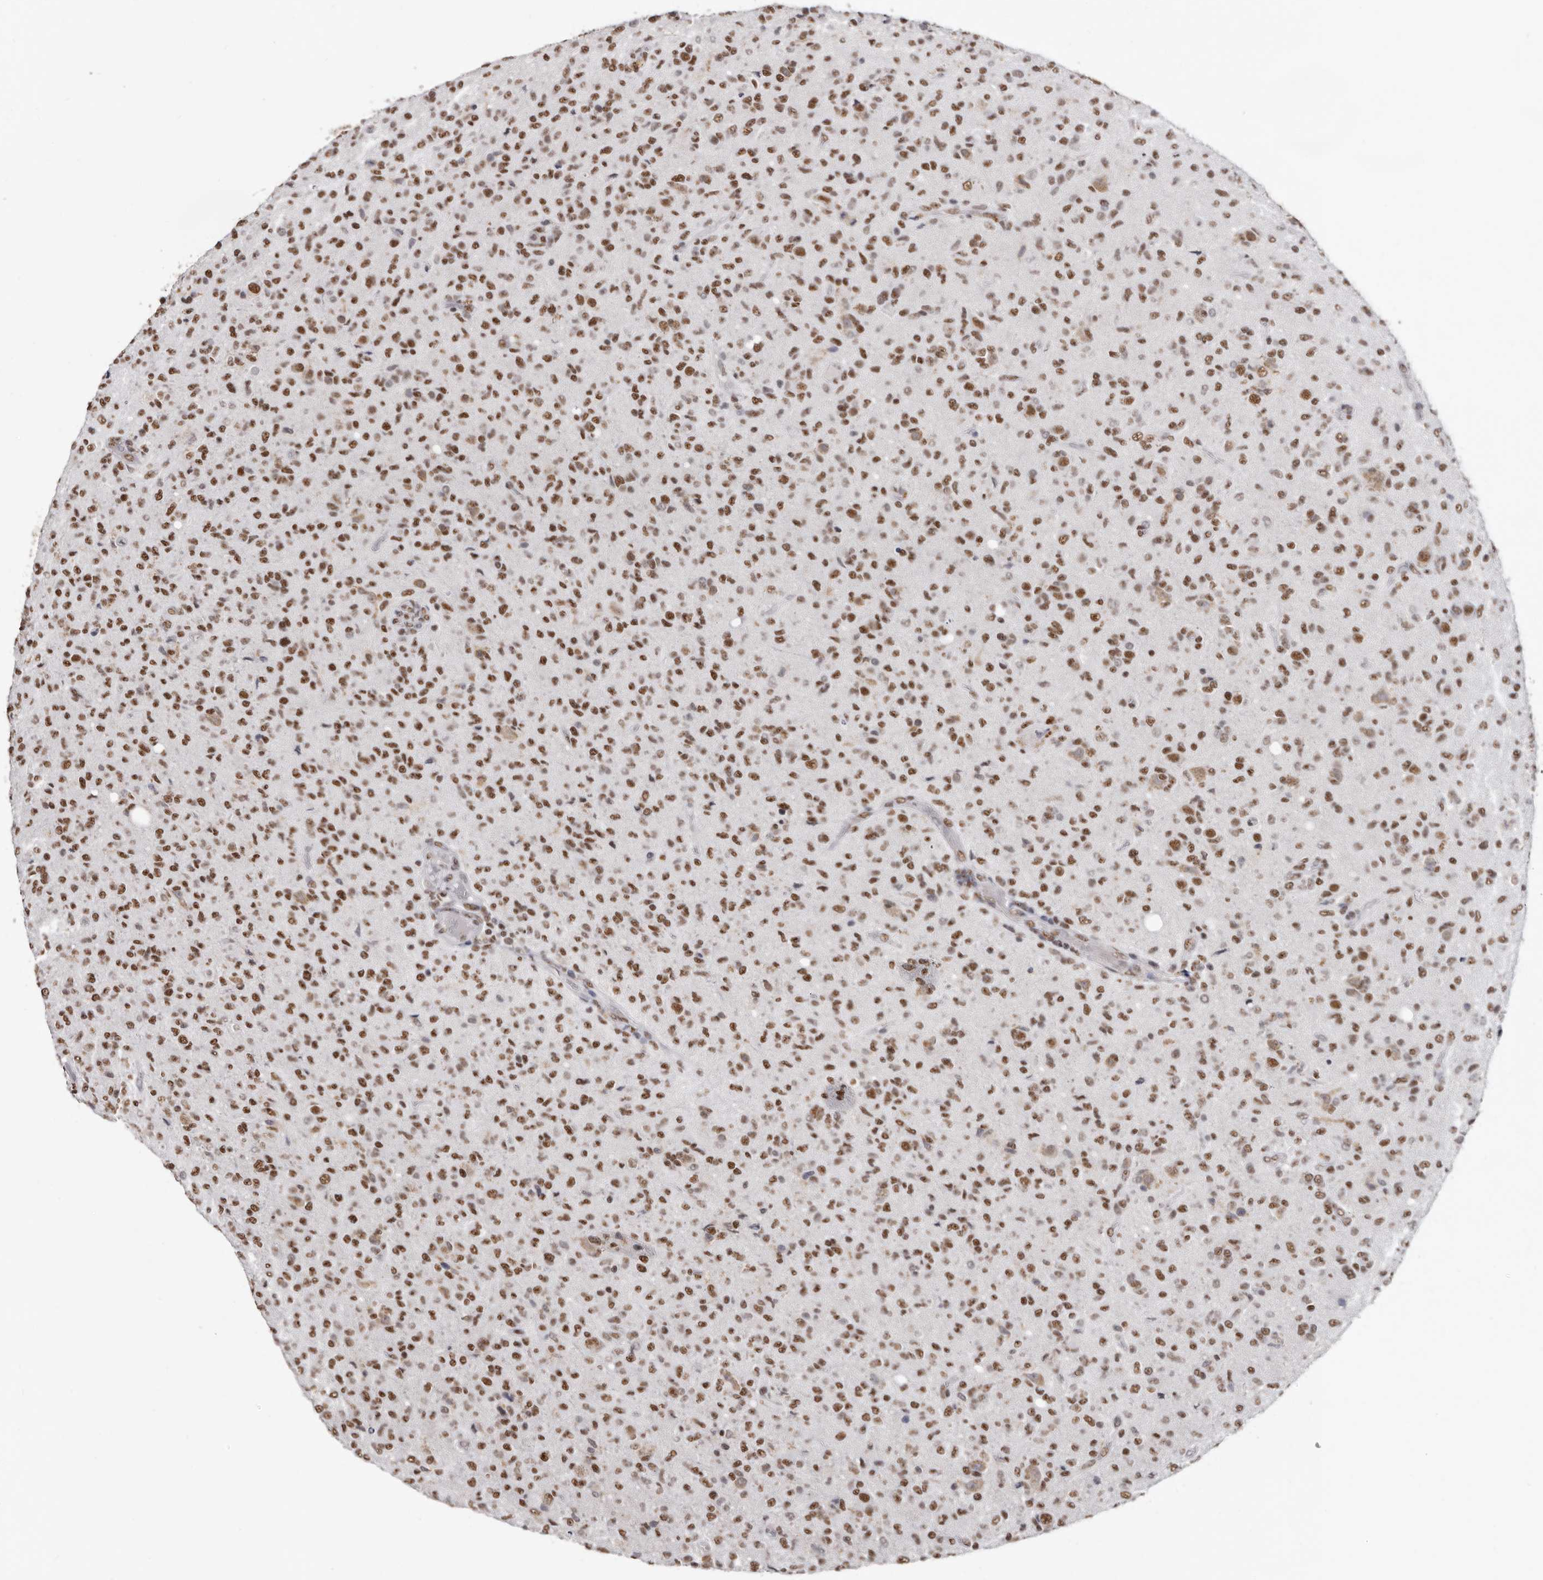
{"staining": {"intensity": "moderate", "quantity": ">75%", "location": "nuclear"}, "tissue": "glioma", "cell_type": "Tumor cells", "image_type": "cancer", "snomed": [{"axis": "morphology", "description": "Glioma, malignant, High grade"}, {"axis": "topography", "description": "Brain"}], "caption": "Malignant glioma (high-grade) tissue exhibits moderate nuclear positivity in approximately >75% of tumor cells, visualized by immunohistochemistry. The staining was performed using DAB to visualize the protein expression in brown, while the nuclei were stained in blue with hematoxylin (Magnification: 20x).", "gene": "SCAF4", "patient": {"sex": "female", "age": 57}}